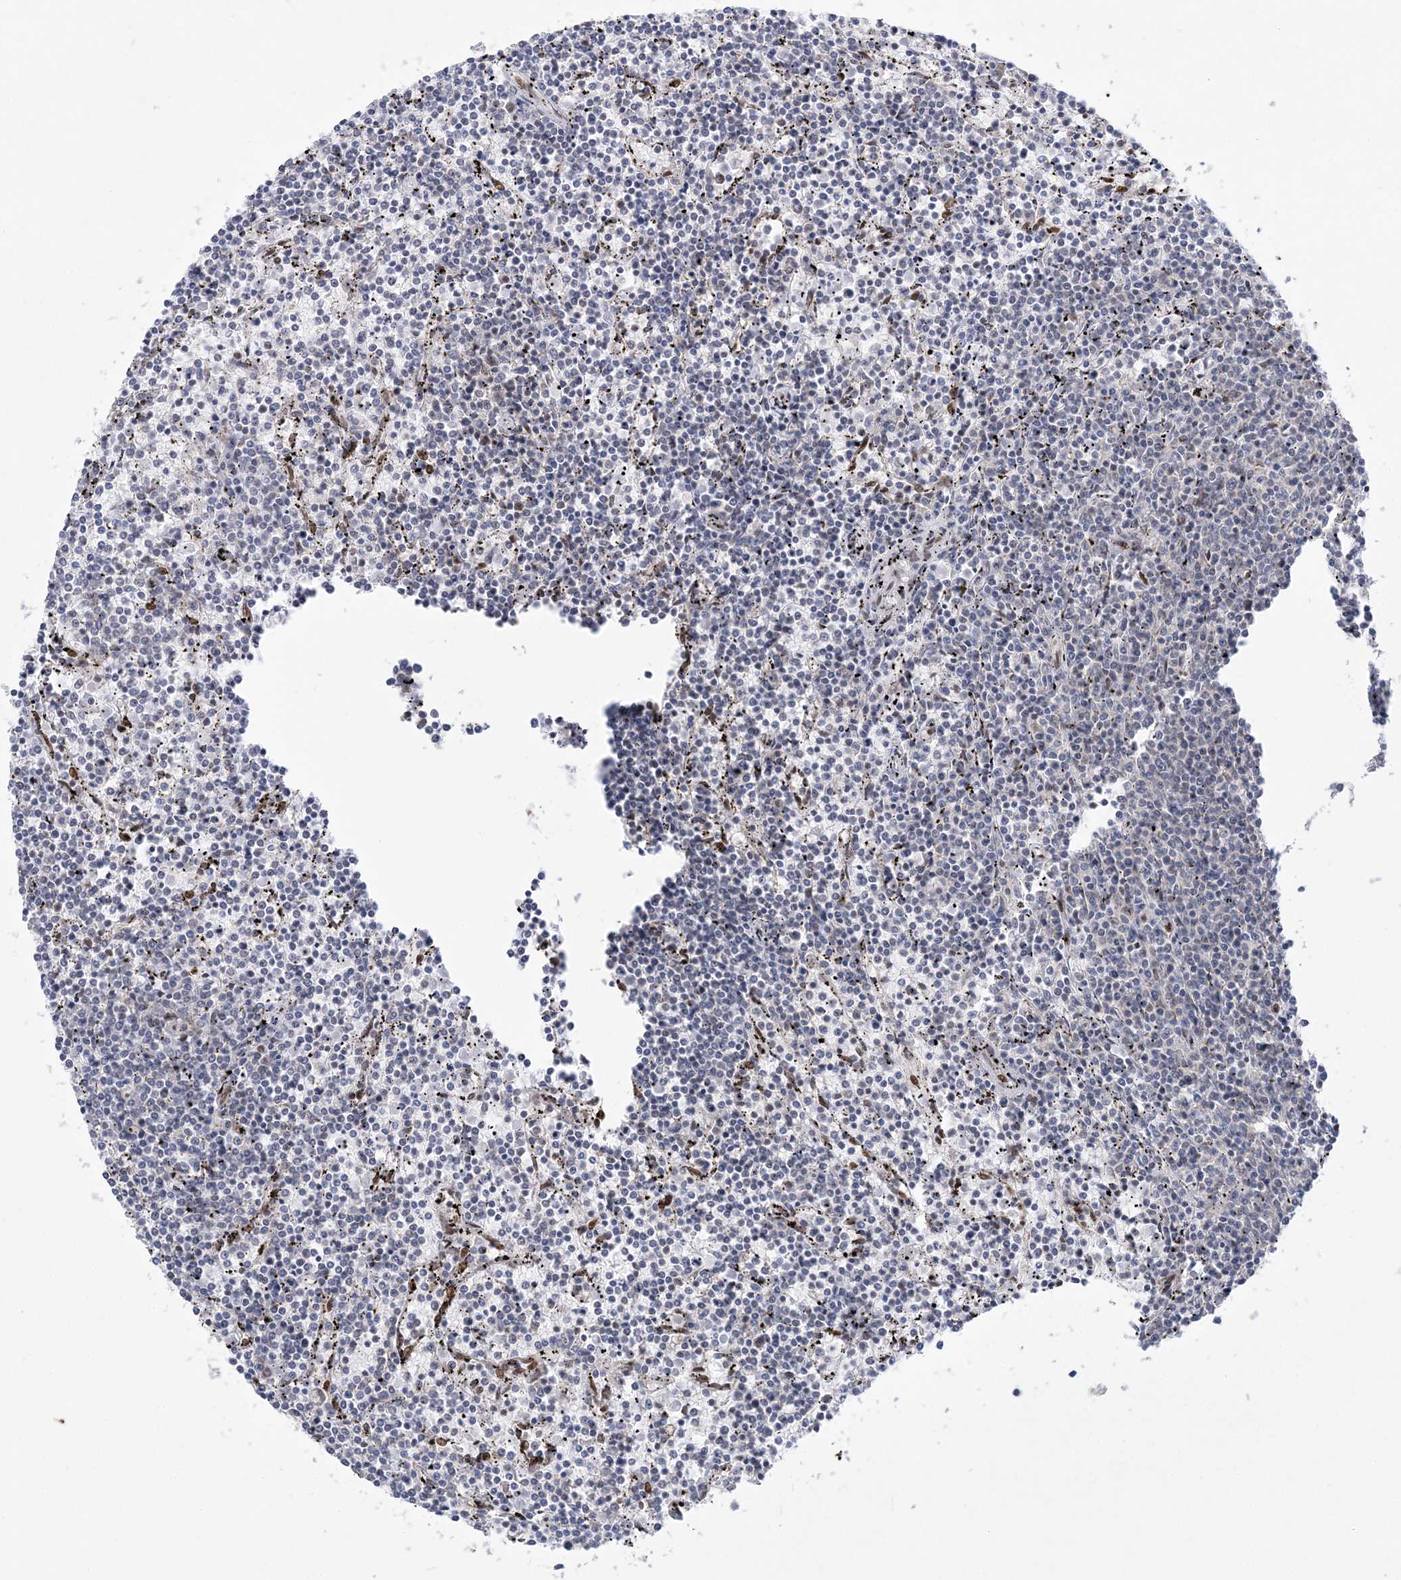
{"staining": {"intensity": "negative", "quantity": "none", "location": "none"}, "tissue": "lymphoma", "cell_type": "Tumor cells", "image_type": "cancer", "snomed": [{"axis": "morphology", "description": "Malignant lymphoma, non-Hodgkin's type, Low grade"}, {"axis": "topography", "description": "Spleen"}], "caption": "Tumor cells show no significant protein positivity in malignant lymphoma, non-Hodgkin's type (low-grade).", "gene": "WAC", "patient": {"sex": "female", "age": 50}}